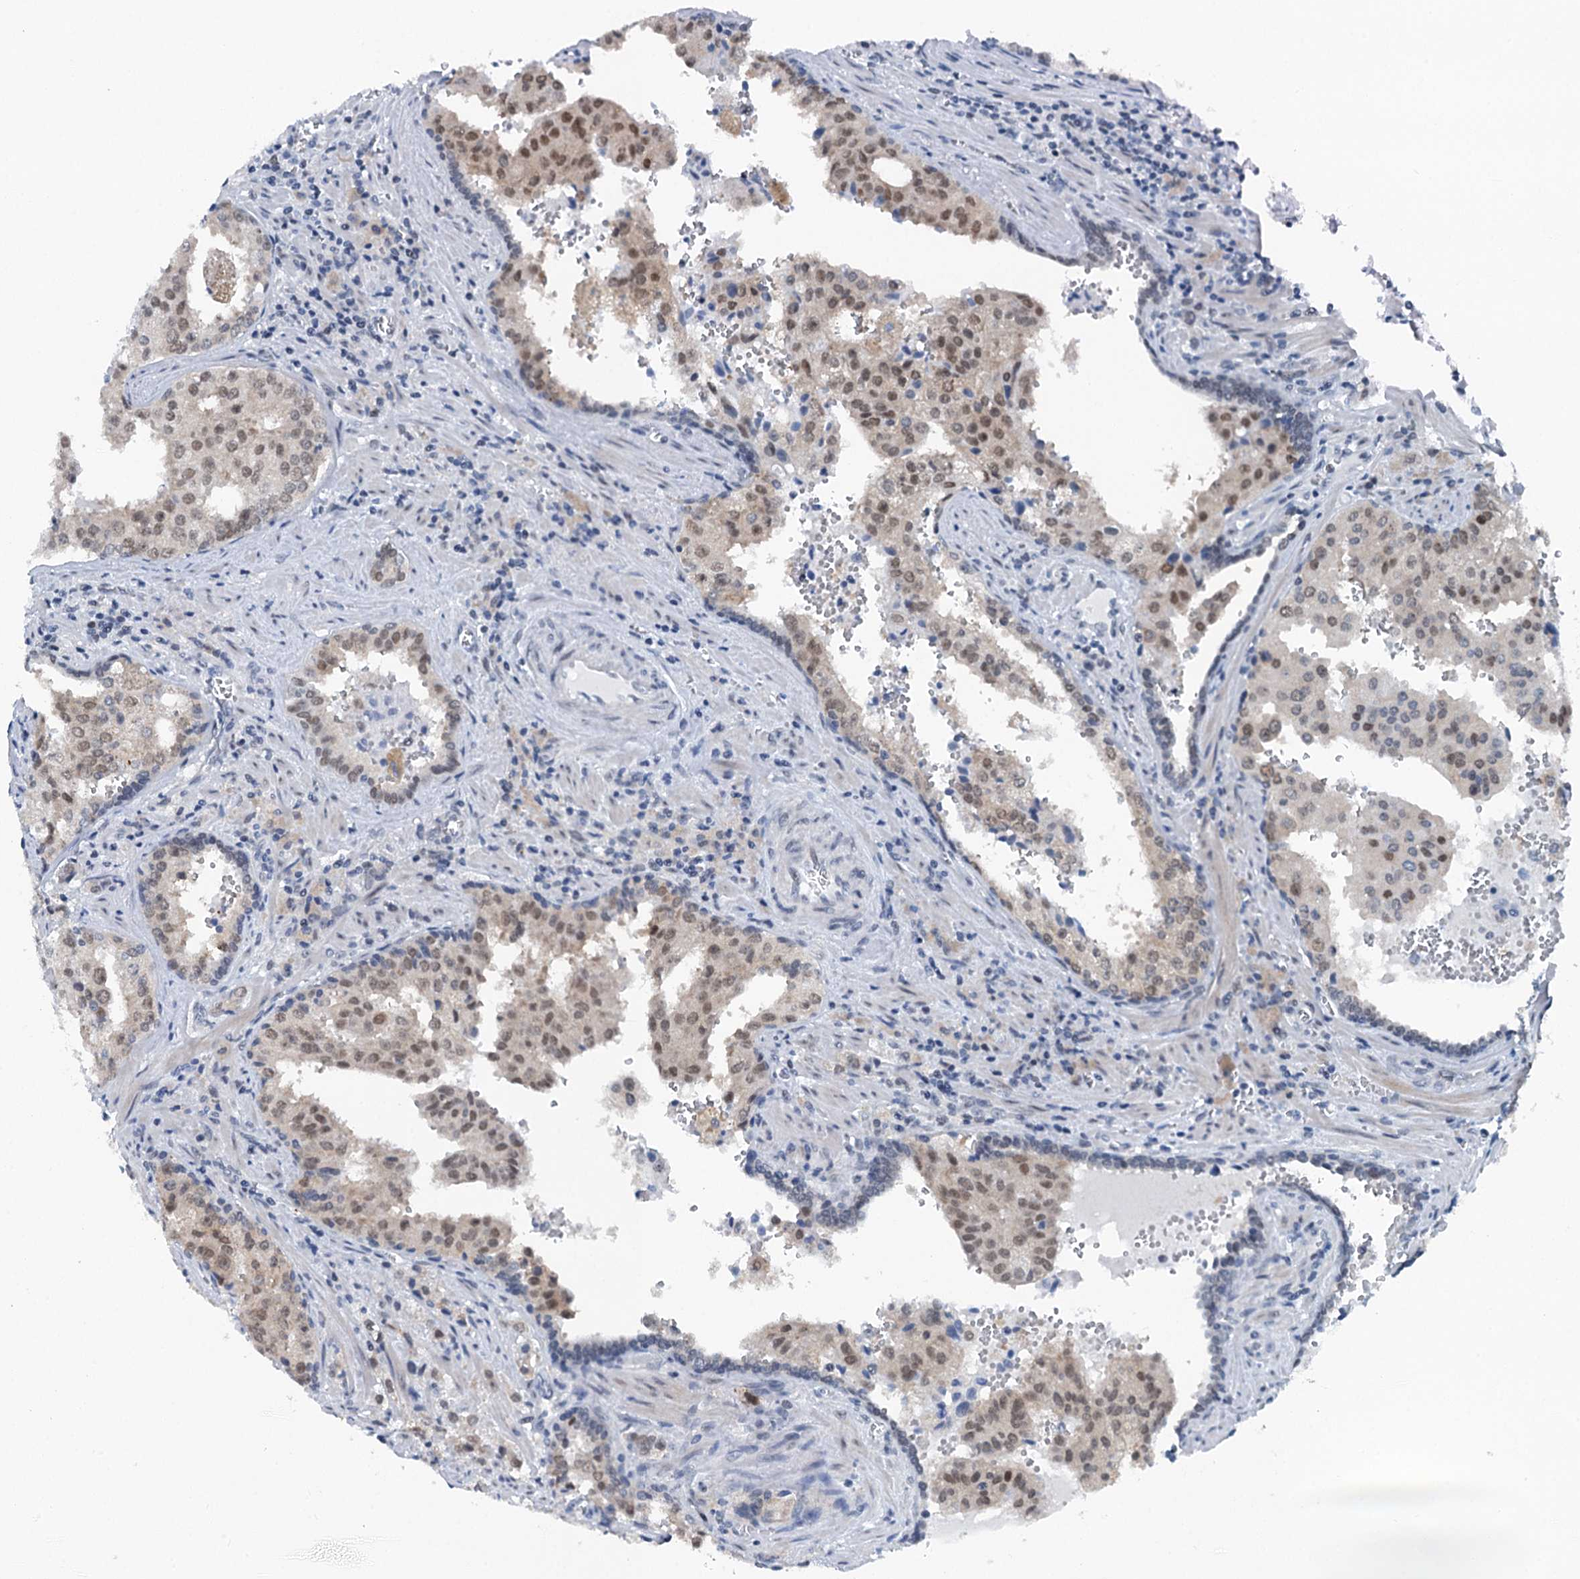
{"staining": {"intensity": "moderate", "quantity": "25%-75%", "location": "nuclear"}, "tissue": "prostate cancer", "cell_type": "Tumor cells", "image_type": "cancer", "snomed": [{"axis": "morphology", "description": "Adenocarcinoma, High grade"}, {"axis": "topography", "description": "Prostate"}], "caption": "Prostate high-grade adenocarcinoma stained with DAB IHC exhibits medium levels of moderate nuclear staining in approximately 25%-75% of tumor cells.", "gene": "TRPT1", "patient": {"sex": "male", "age": 68}}